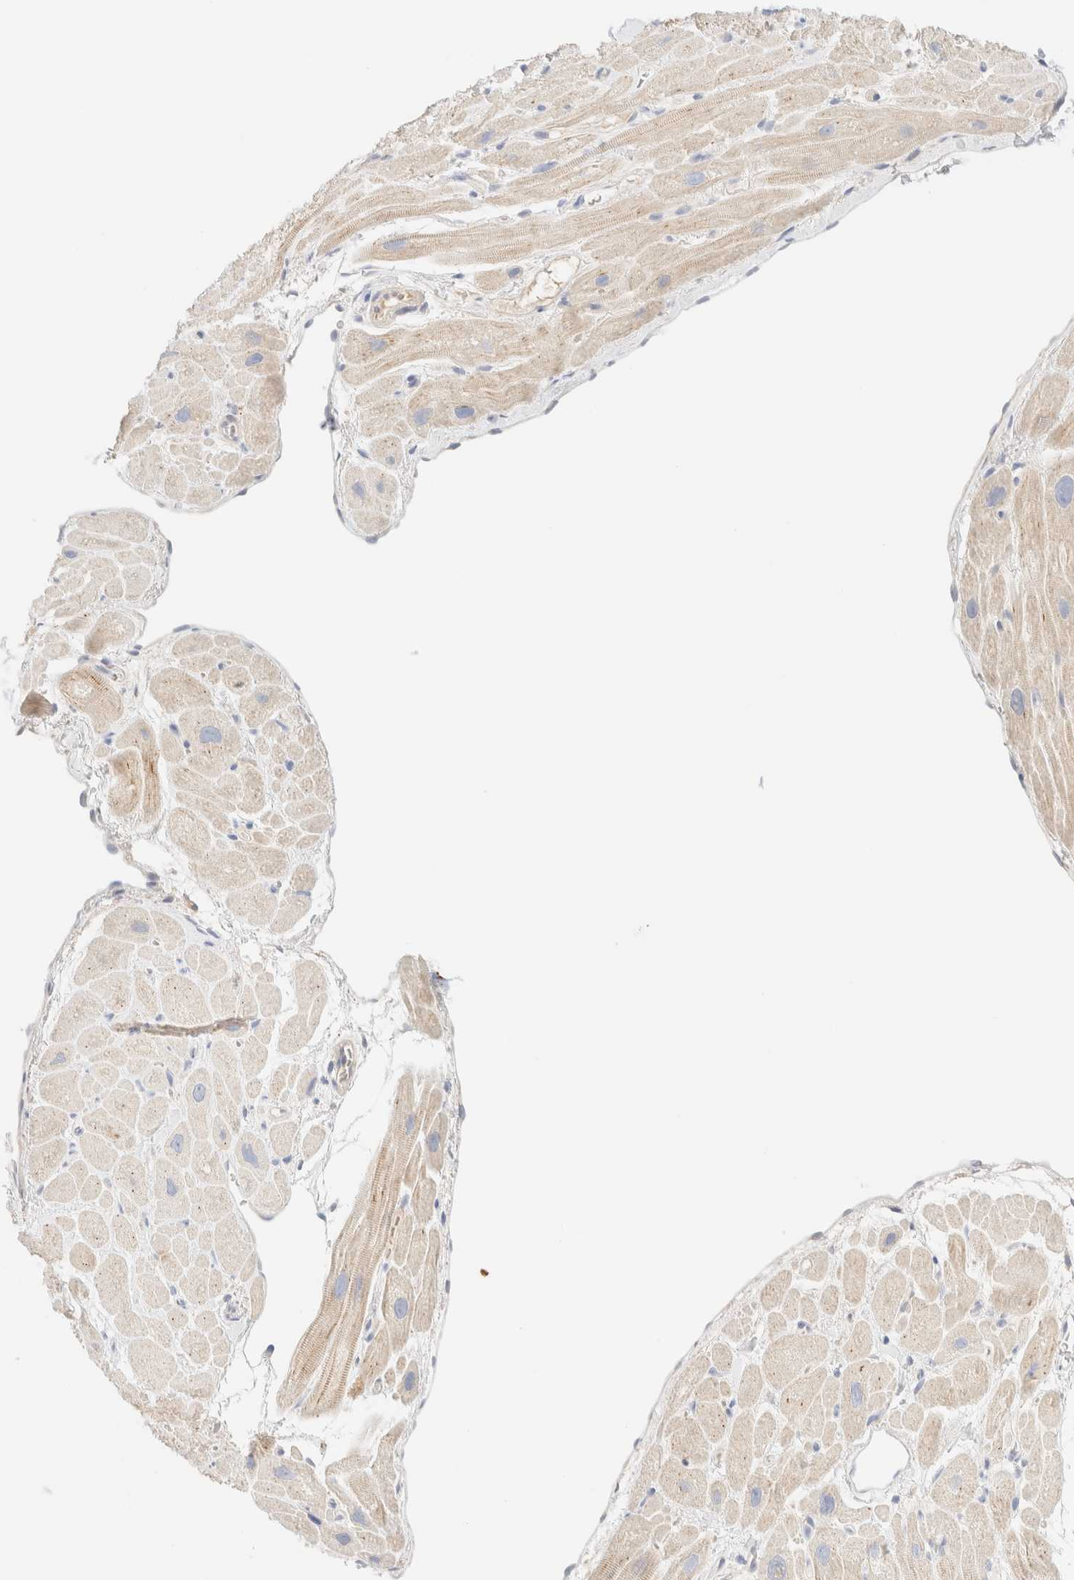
{"staining": {"intensity": "weak", "quantity": ">75%", "location": "cytoplasmic/membranous"}, "tissue": "heart muscle", "cell_type": "Cardiomyocytes", "image_type": "normal", "snomed": [{"axis": "morphology", "description": "Normal tissue, NOS"}, {"axis": "topography", "description": "Heart"}], "caption": "IHC photomicrograph of normal heart muscle: heart muscle stained using immunohistochemistry (IHC) exhibits low levels of weak protein expression localized specifically in the cytoplasmic/membranous of cardiomyocytes, appearing as a cytoplasmic/membranous brown color.", "gene": "SARM1", "patient": {"sex": "male", "age": 49}}